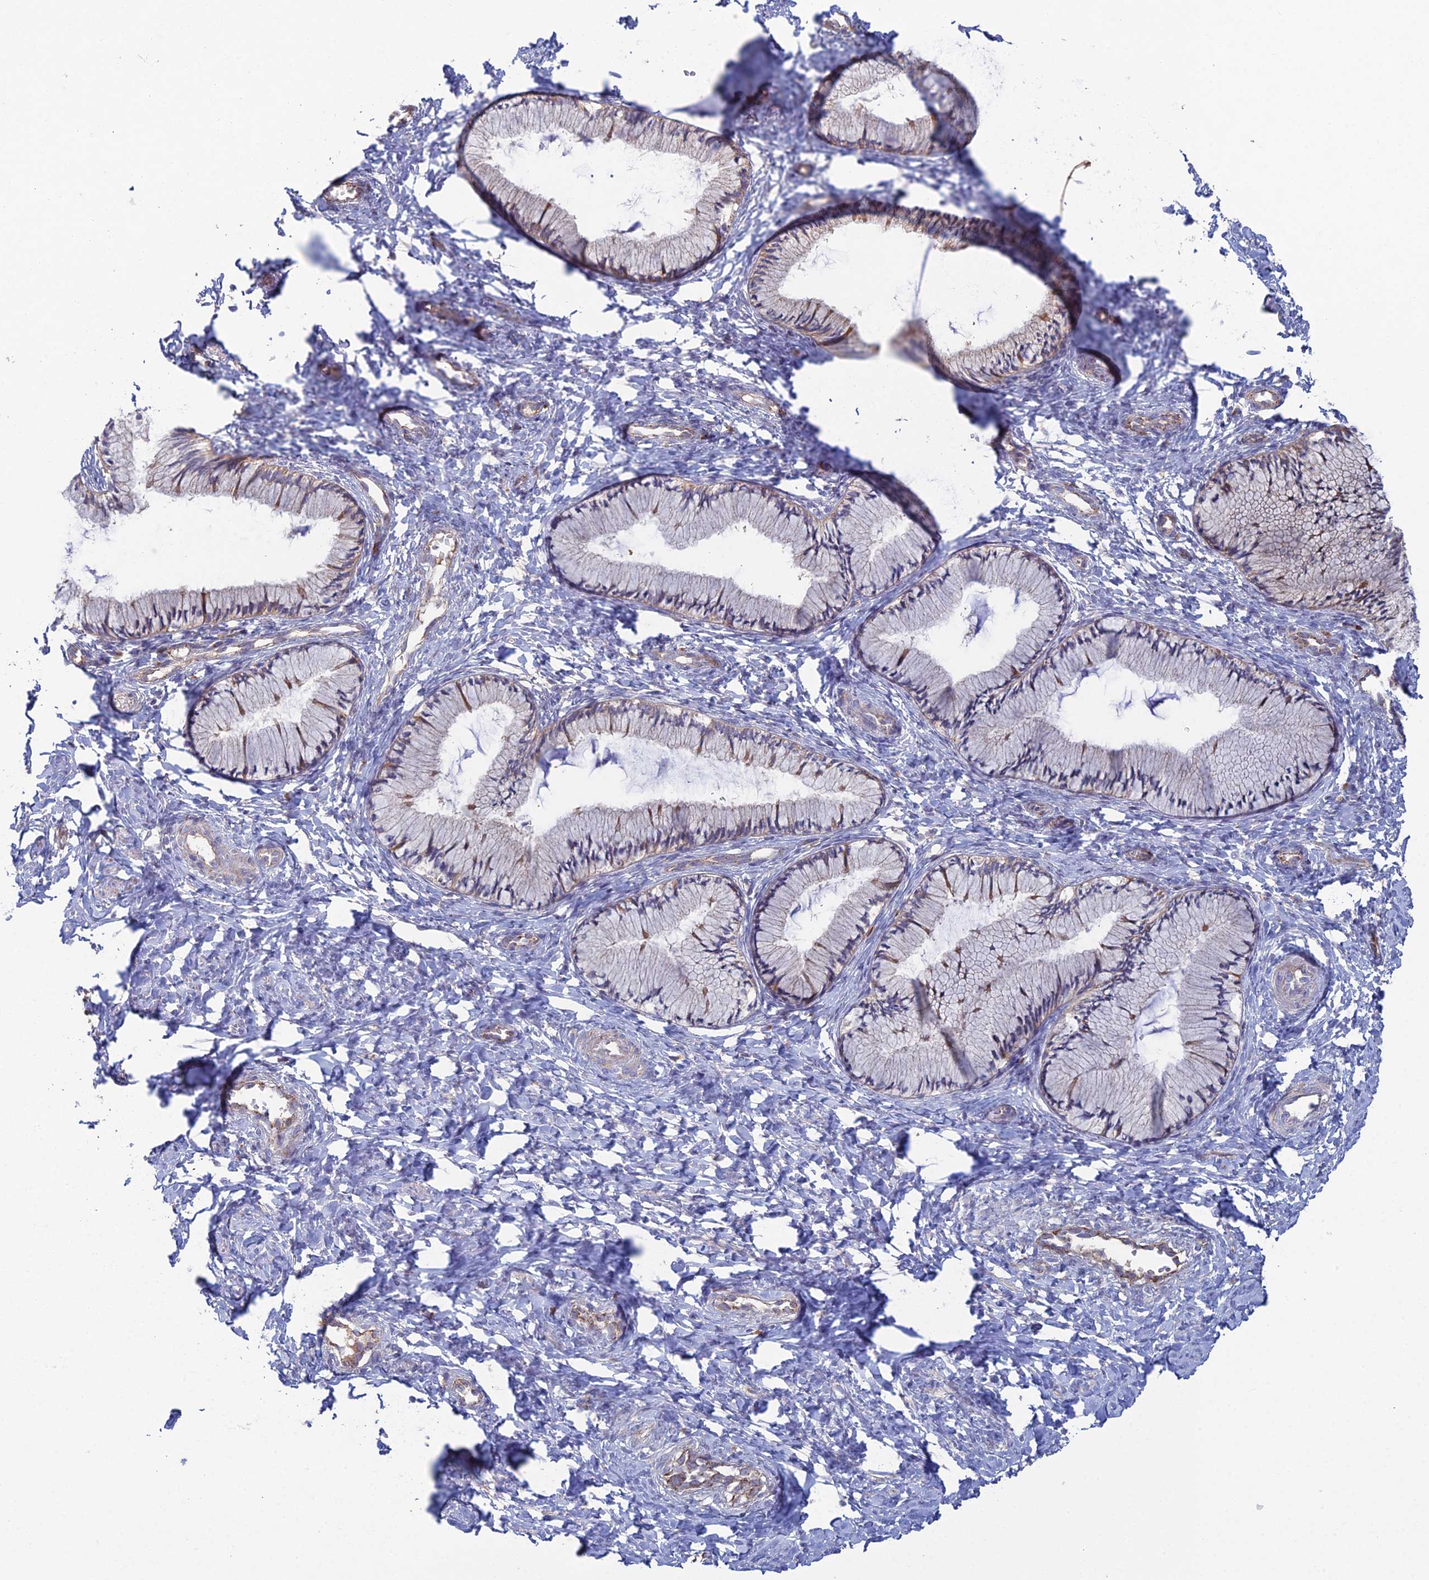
{"staining": {"intensity": "moderate", "quantity": "<25%", "location": "cytoplasmic/membranous"}, "tissue": "cervix", "cell_type": "Glandular cells", "image_type": "normal", "snomed": [{"axis": "morphology", "description": "Normal tissue, NOS"}, {"axis": "topography", "description": "Cervix"}], "caption": "Glandular cells show low levels of moderate cytoplasmic/membranous staining in about <25% of cells in normal human cervix.", "gene": "ARL16", "patient": {"sex": "female", "age": 27}}